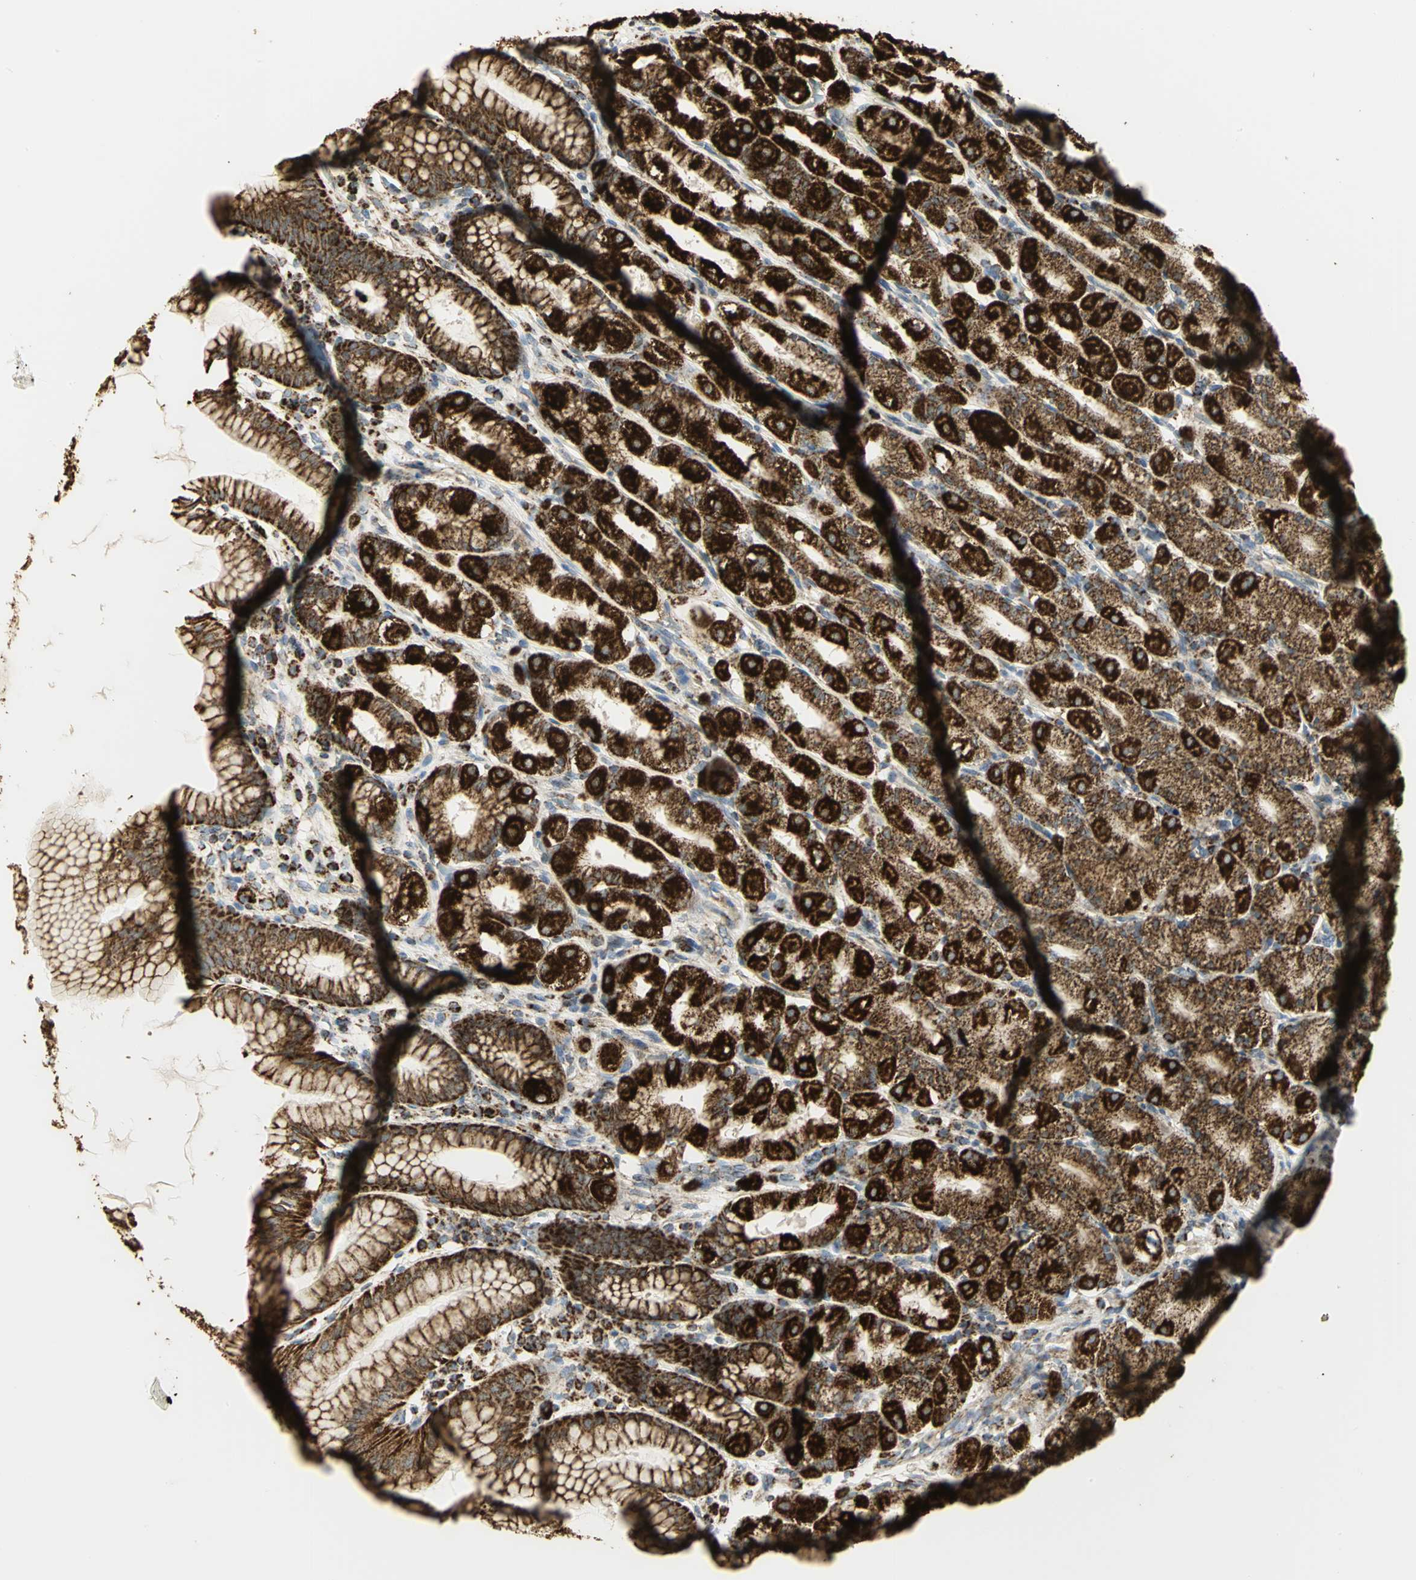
{"staining": {"intensity": "strong", "quantity": ">75%", "location": "cytoplasmic/membranous"}, "tissue": "stomach", "cell_type": "Glandular cells", "image_type": "normal", "snomed": [{"axis": "morphology", "description": "Normal tissue, NOS"}, {"axis": "topography", "description": "Stomach, upper"}], "caption": "Immunohistochemical staining of unremarkable stomach displays high levels of strong cytoplasmic/membranous positivity in about >75% of glandular cells. (IHC, brightfield microscopy, high magnification).", "gene": "VDAC1", "patient": {"sex": "male", "age": 68}}